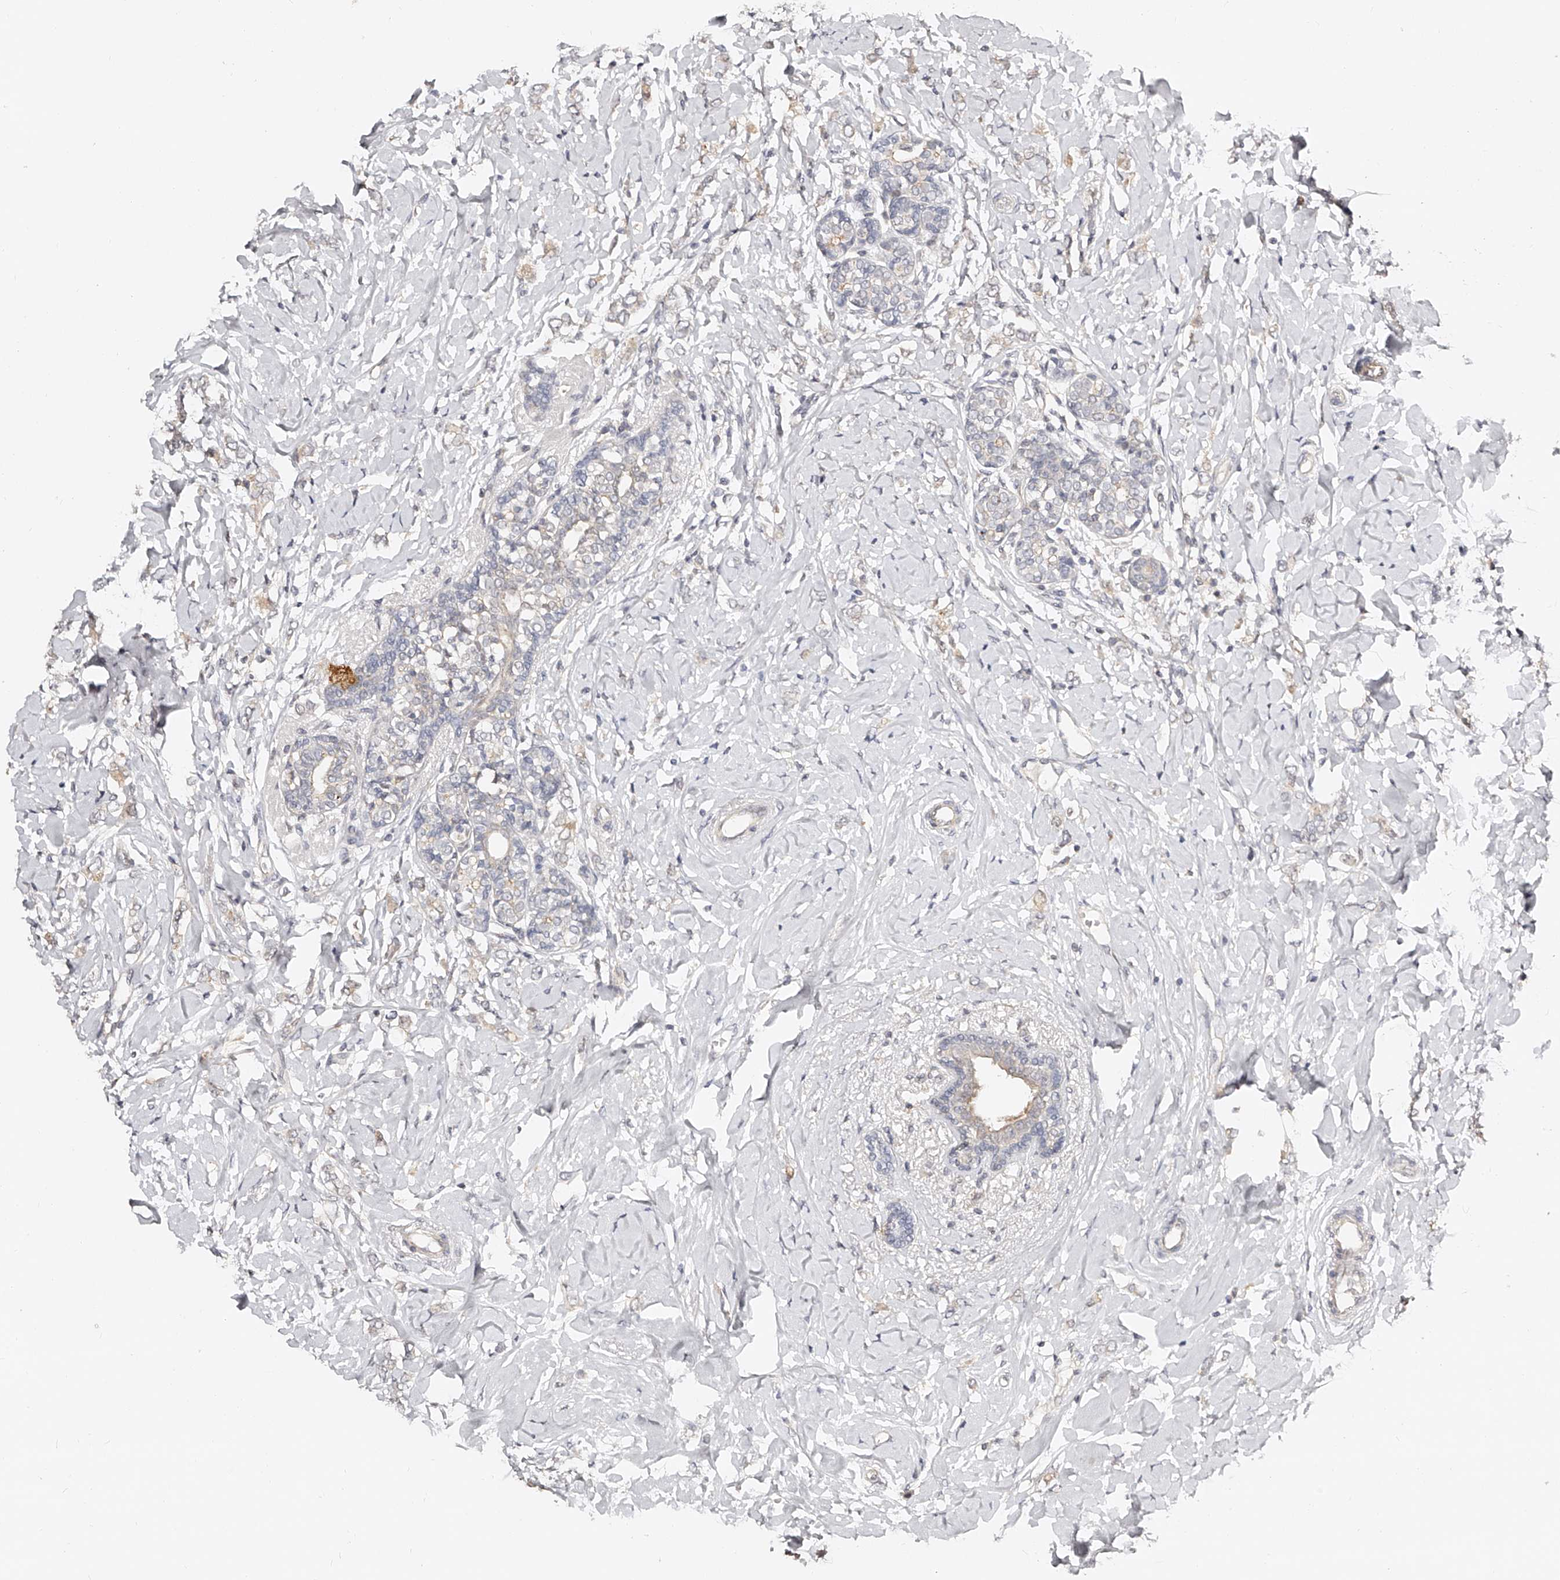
{"staining": {"intensity": "negative", "quantity": "none", "location": "none"}, "tissue": "breast cancer", "cell_type": "Tumor cells", "image_type": "cancer", "snomed": [{"axis": "morphology", "description": "Normal tissue, NOS"}, {"axis": "morphology", "description": "Lobular carcinoma"}, {"axis": "topography", "description": "Breast"}], "caption": "High magnification brightfield microscopy of breast lobular carcinoma stained with DAB (3,3'-diaminobenzidine) (brown) and counterstained with hematoxylin (blue): tumor cells show no significant expression.", "gene": "ZNF789", "patient": {"sex": "female", "age": 47}}